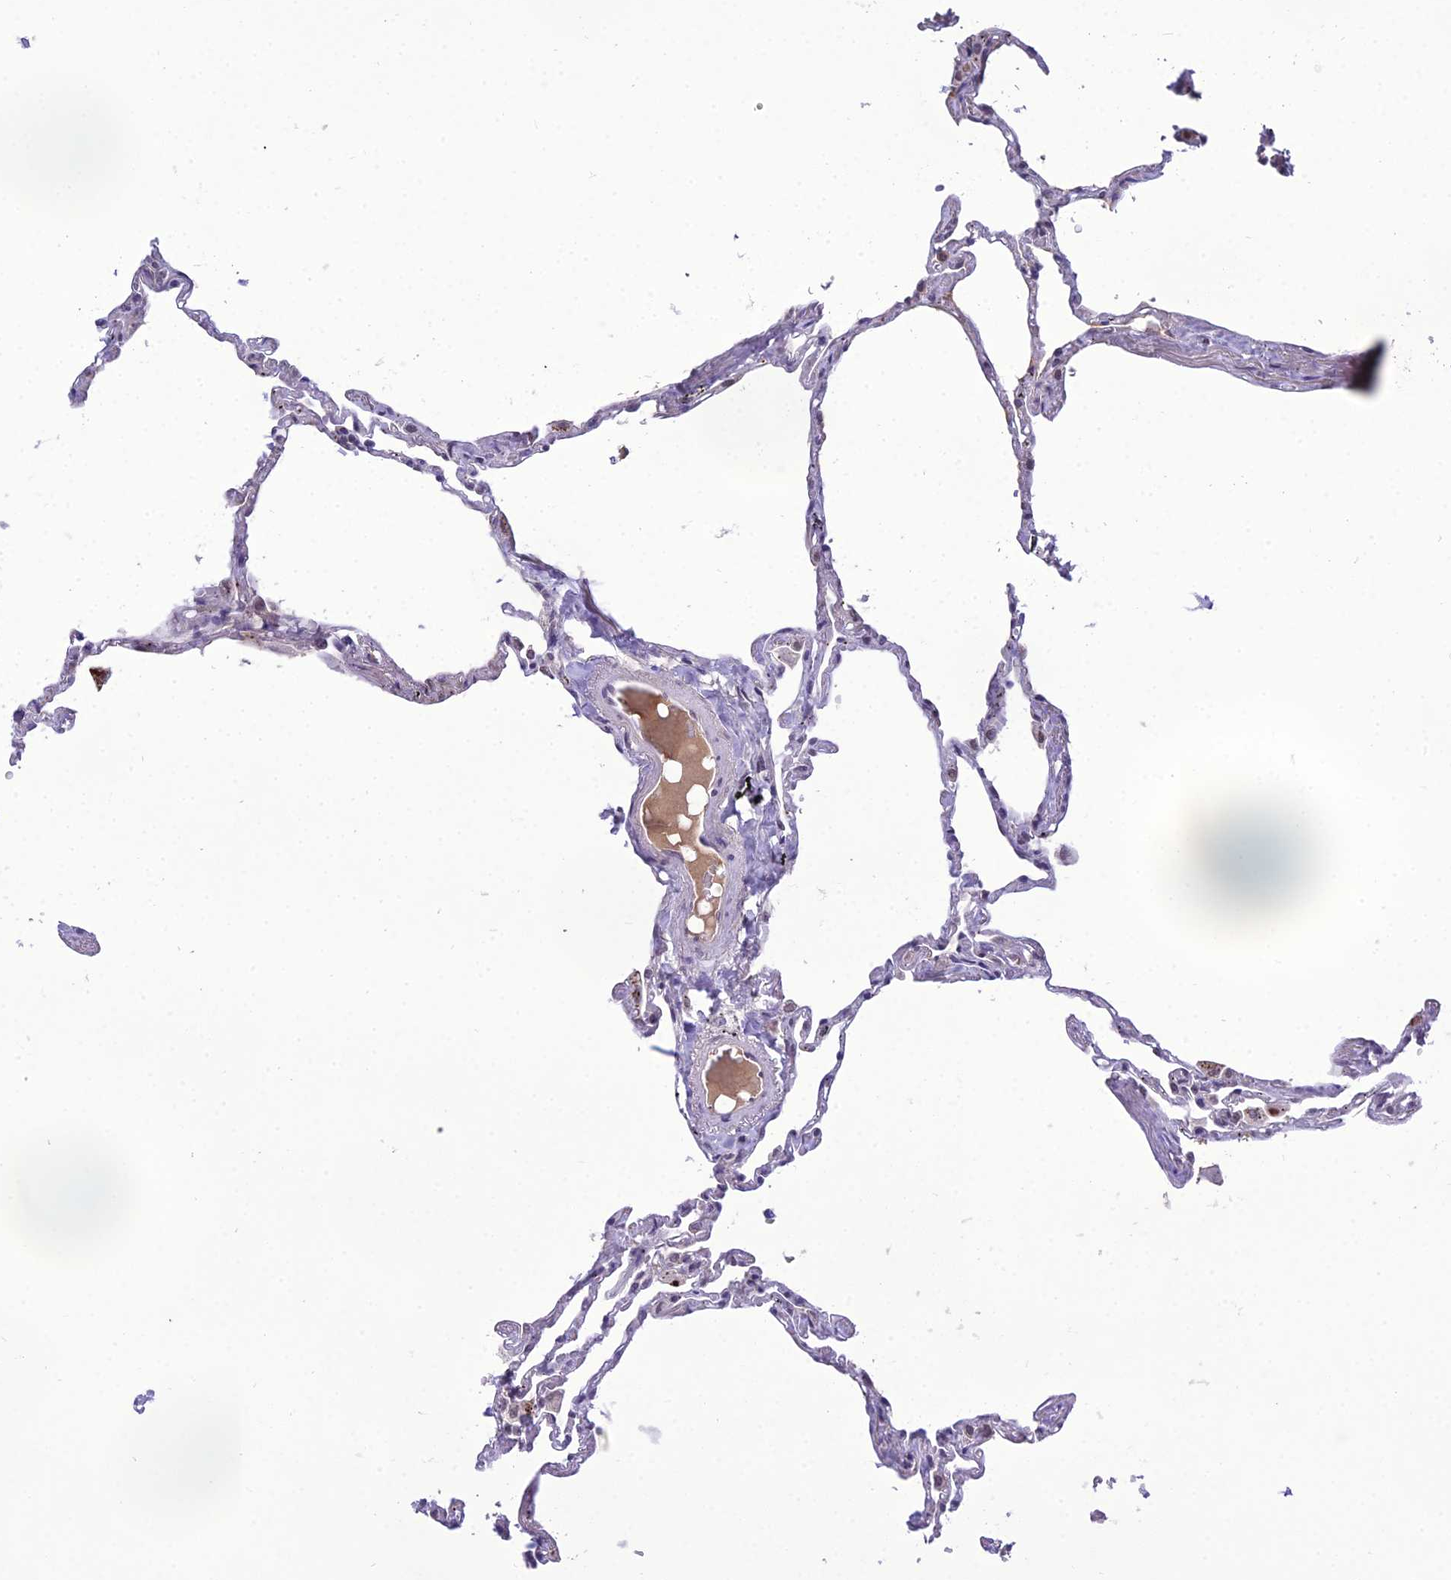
{"staining": {"intensity": "moderate", "quantity": ">75%", "location": "nuclear"}, "tissue": "lung", "cell_type": "Alveolar cells", "image_type": "normal", "snomed": [{"axis": "morphology", "description": "Normal tissue, NOS"}, {"axis": "topography", "description": "Lung"}], "caption": "Immunohistochemistry (DAB (3,3'-diaminobenzidine)) staining of unremarkable human lung exhibits moderate nuclear protein expression in about >75% of alveolar cells.", "gene": "SH3RF3", "patient": {"sex": "female", "age": 67}}